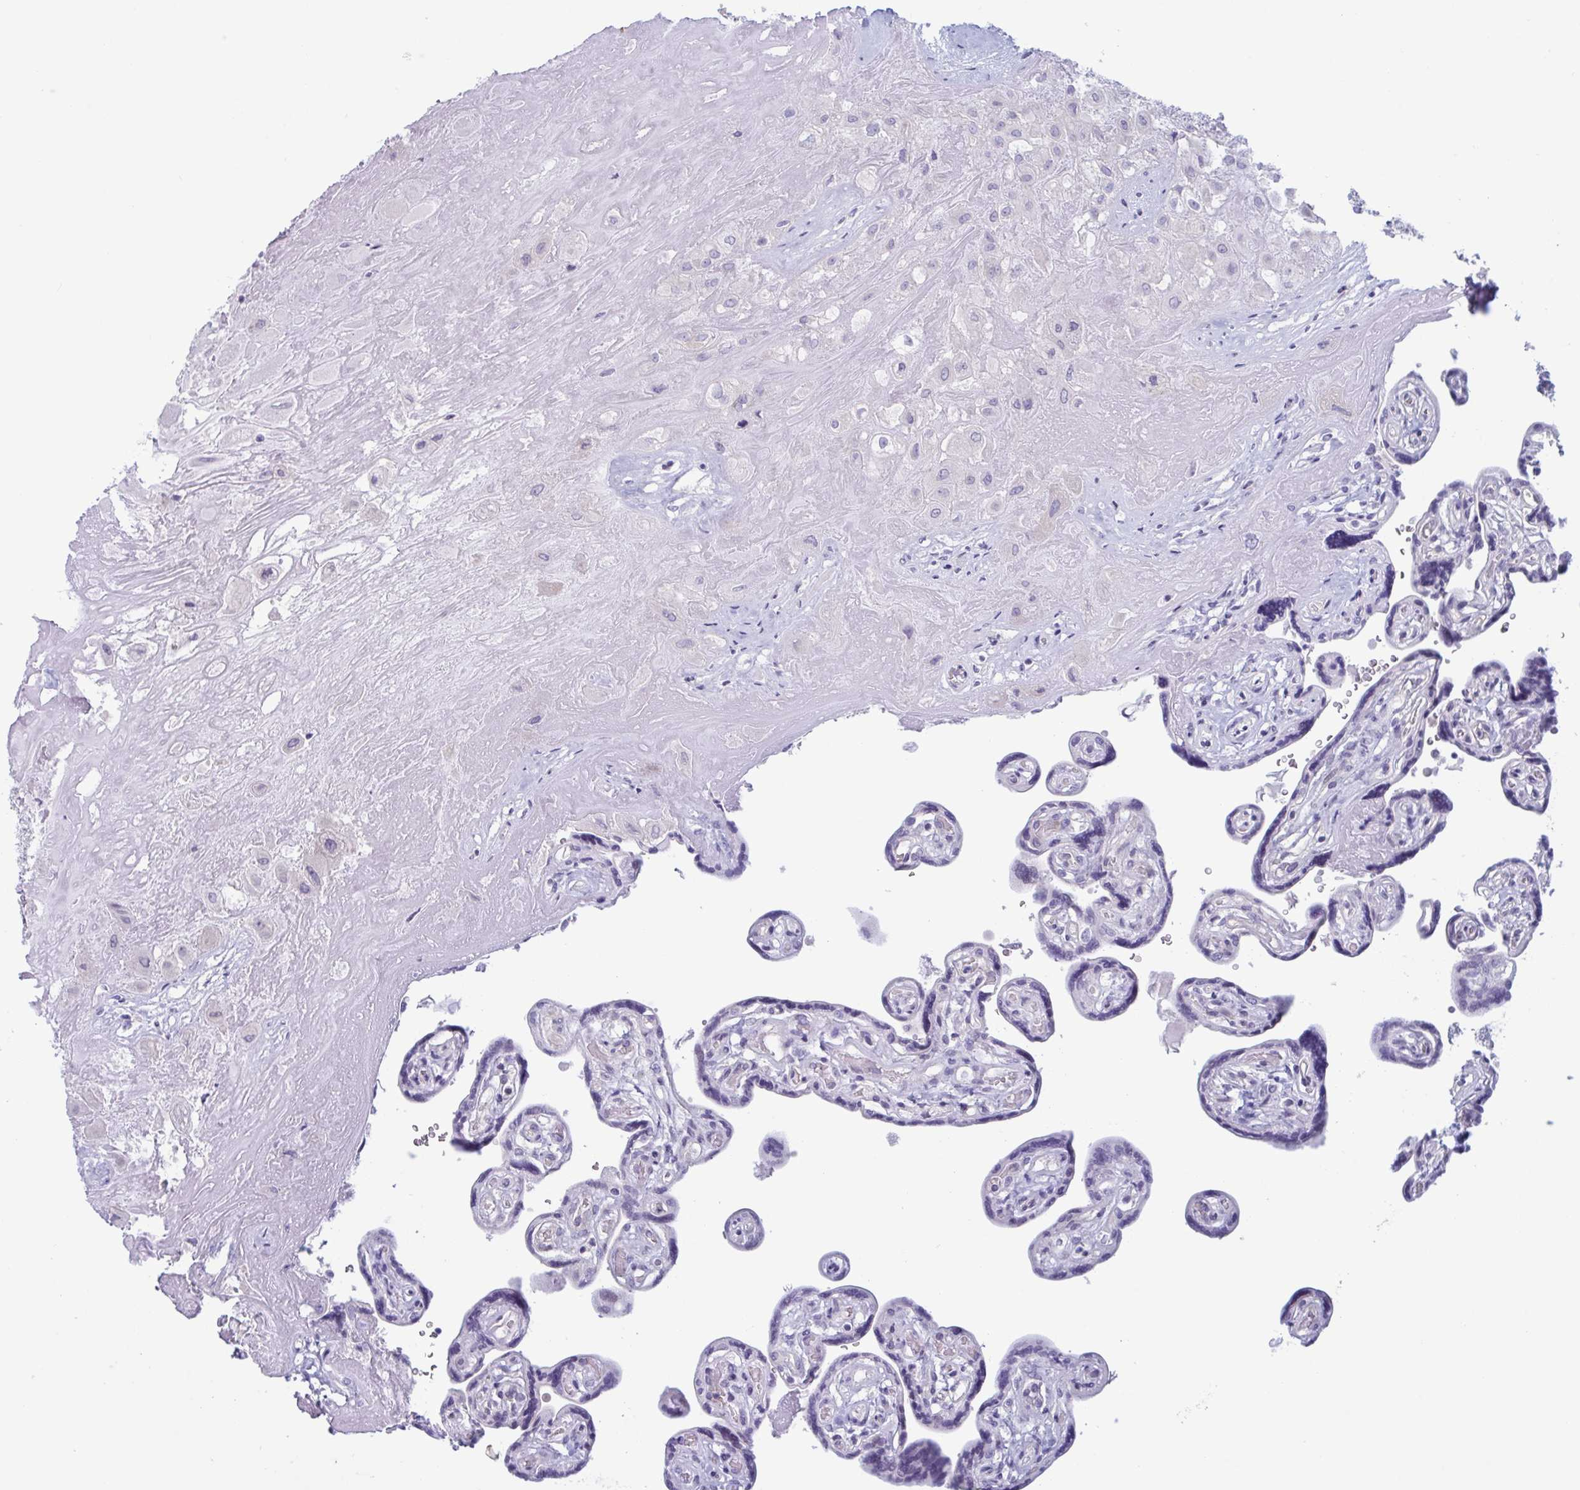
{"staining": {"intensity": "negative", "quantity": "none", "location": "none"}, "tissue": "placenta", "cell_type": "Decidual cells", "image_type": "normal", "snomed": [{"axis": "morphology", "description": "Normal tissue, NOS"}, {"axis": "topography", "description": "Placenta"}], "caption": "The image reveals no staining of decidual cells in benign placenta.", "gene": "NAA30", "patient": {"sex": "female", "age": 32}}